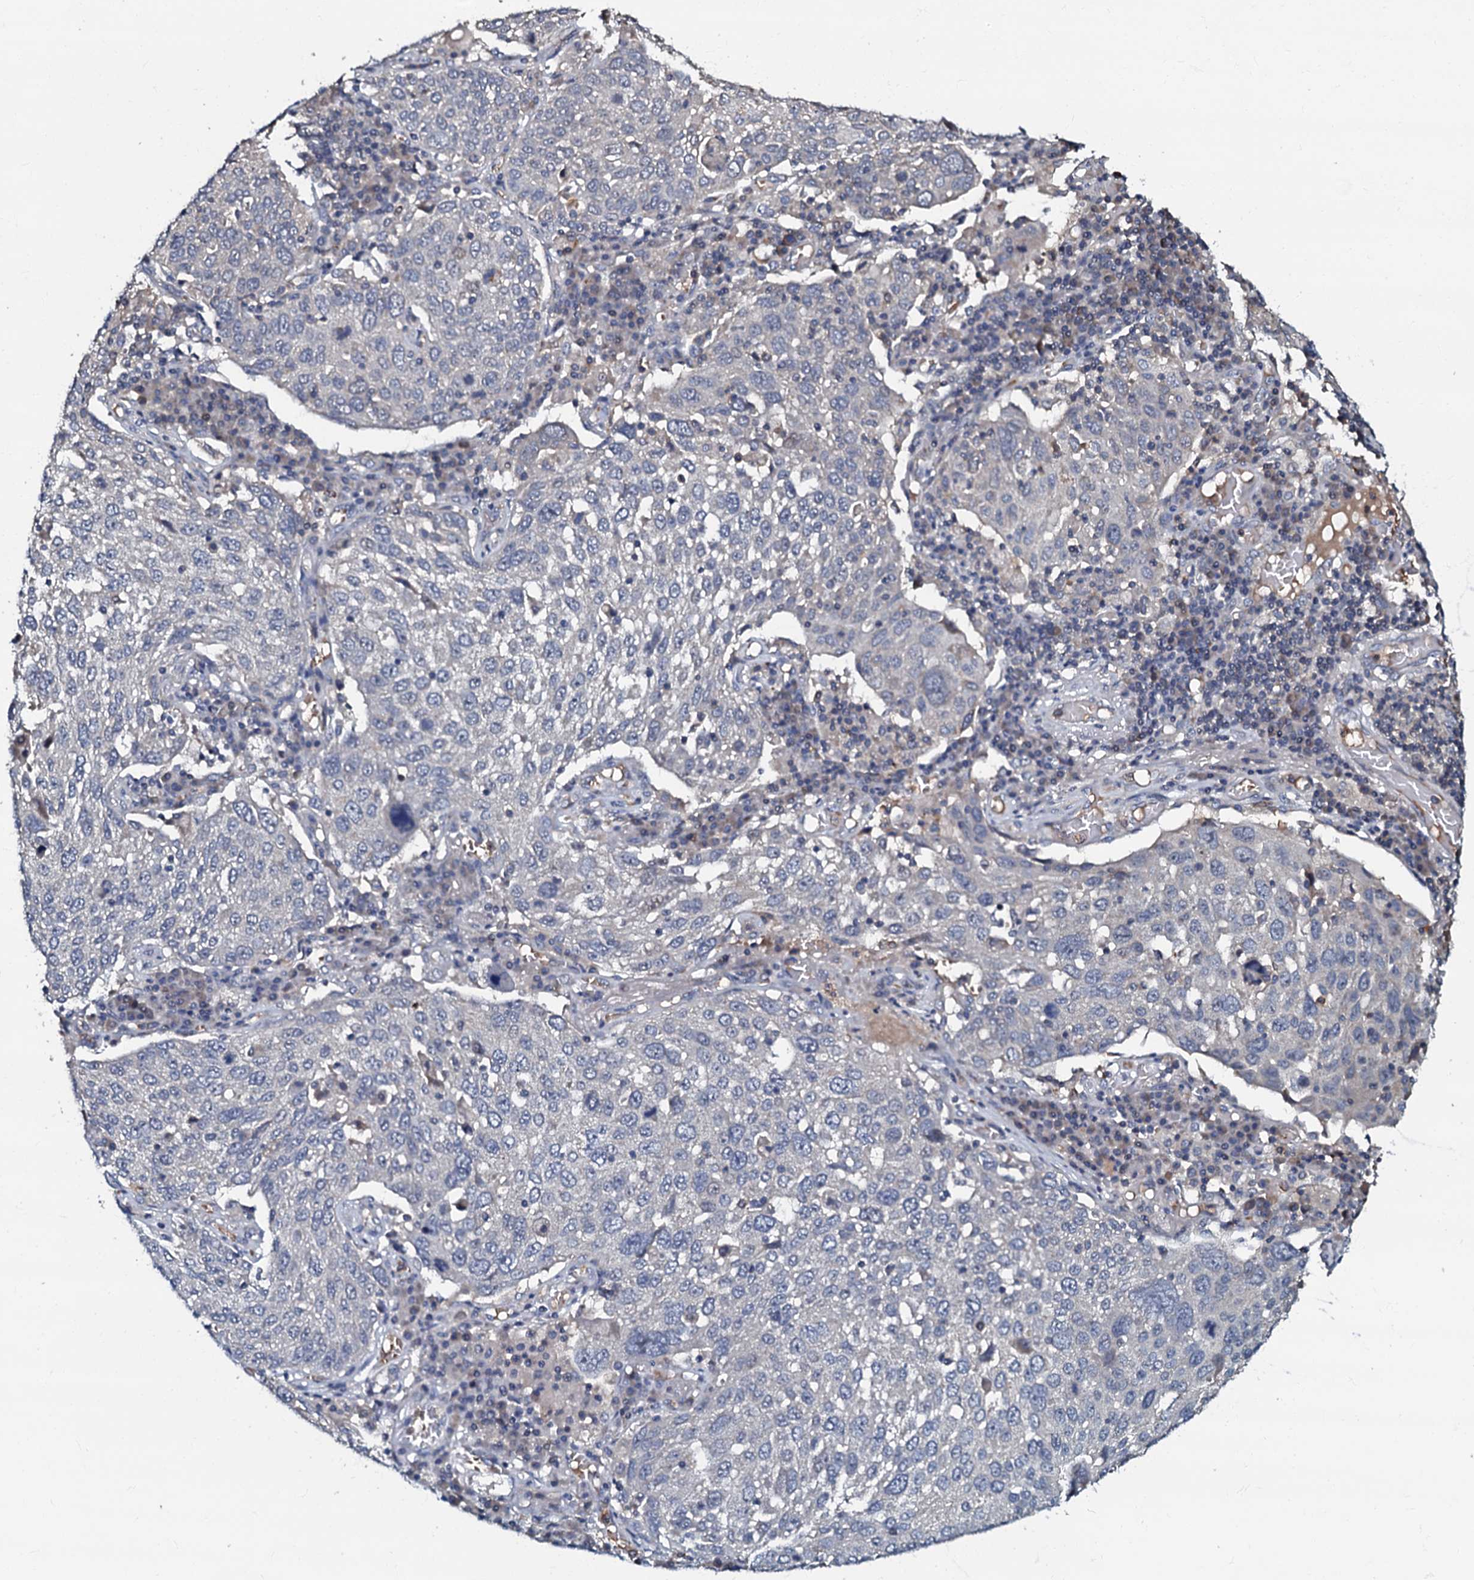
{"staining": {"intensity": "negative", "quantity": "none", "location": "none"}, "tissue": "lung cancer", "cell_type": "Tumor cells", "image_type": "cancer", "snomed": [{"axis": "morphology", "description": "Squamous cell carcinoma, NOS"}, {"axis": "topography", "description": "Lung"}], "caption": "Tumor cells show no significant protein staining in lung cancer (squamous cell carcinoma).", "gene": "CPNE2", "patient": {"sex": "male", "age": 65}}